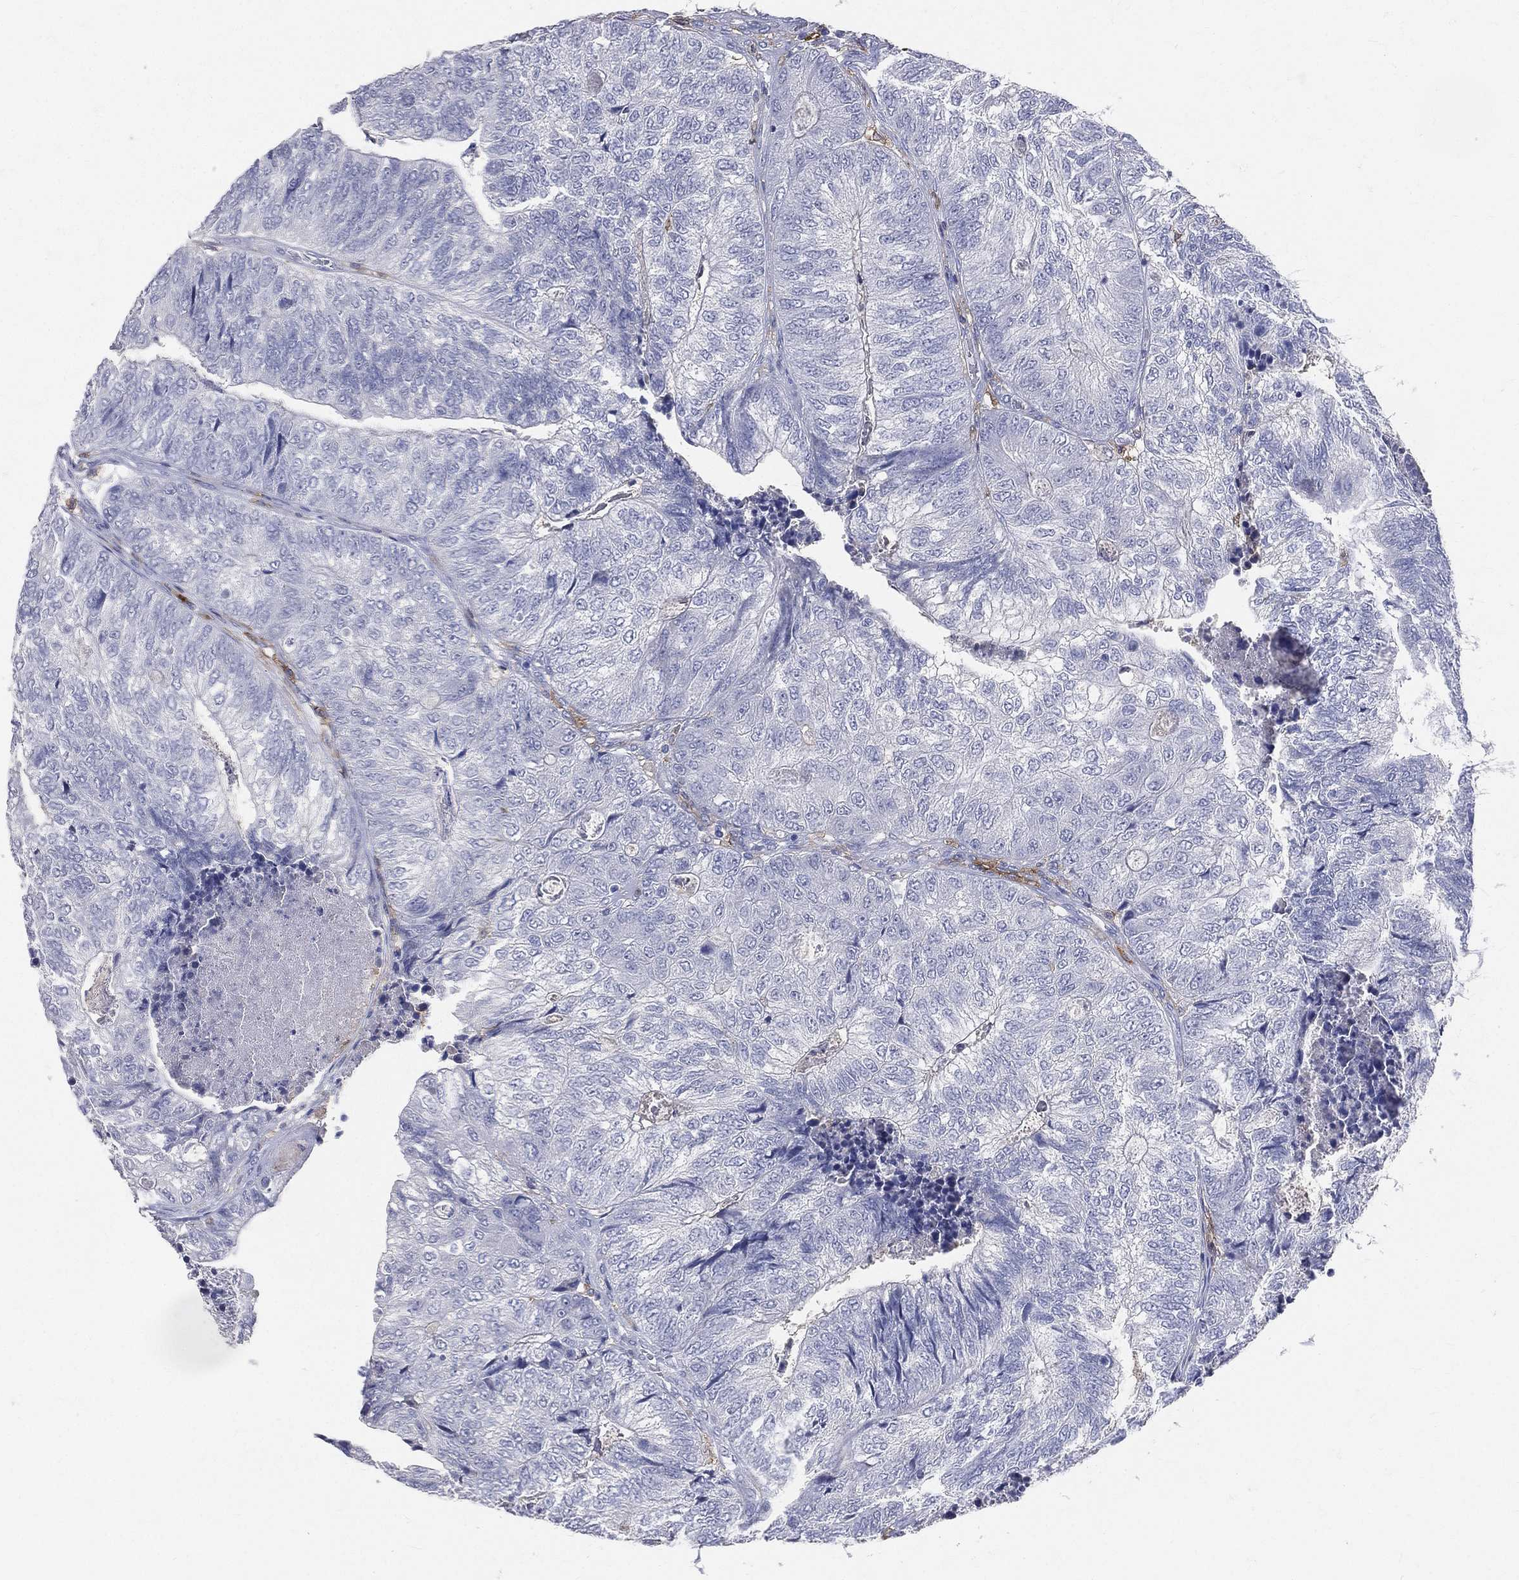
{"staining": {"intensity": "negative", "quantity": "none", "location": "none"}, "tissue": "colorectal cancer", "cell_type": "Tumor cells", "image_type": "cancer", "snomed": [{"axis": "morphology", "description": "Adenocarcinoma, NOS"}, {"axis": "topography", "description": "Colon"}], "caption": "The micrograph demonstrates no staining of tumor cells in colorectal adenocarcinoma.", "gene": "CD33", "patient": {"sex": "female", "age": 67}}